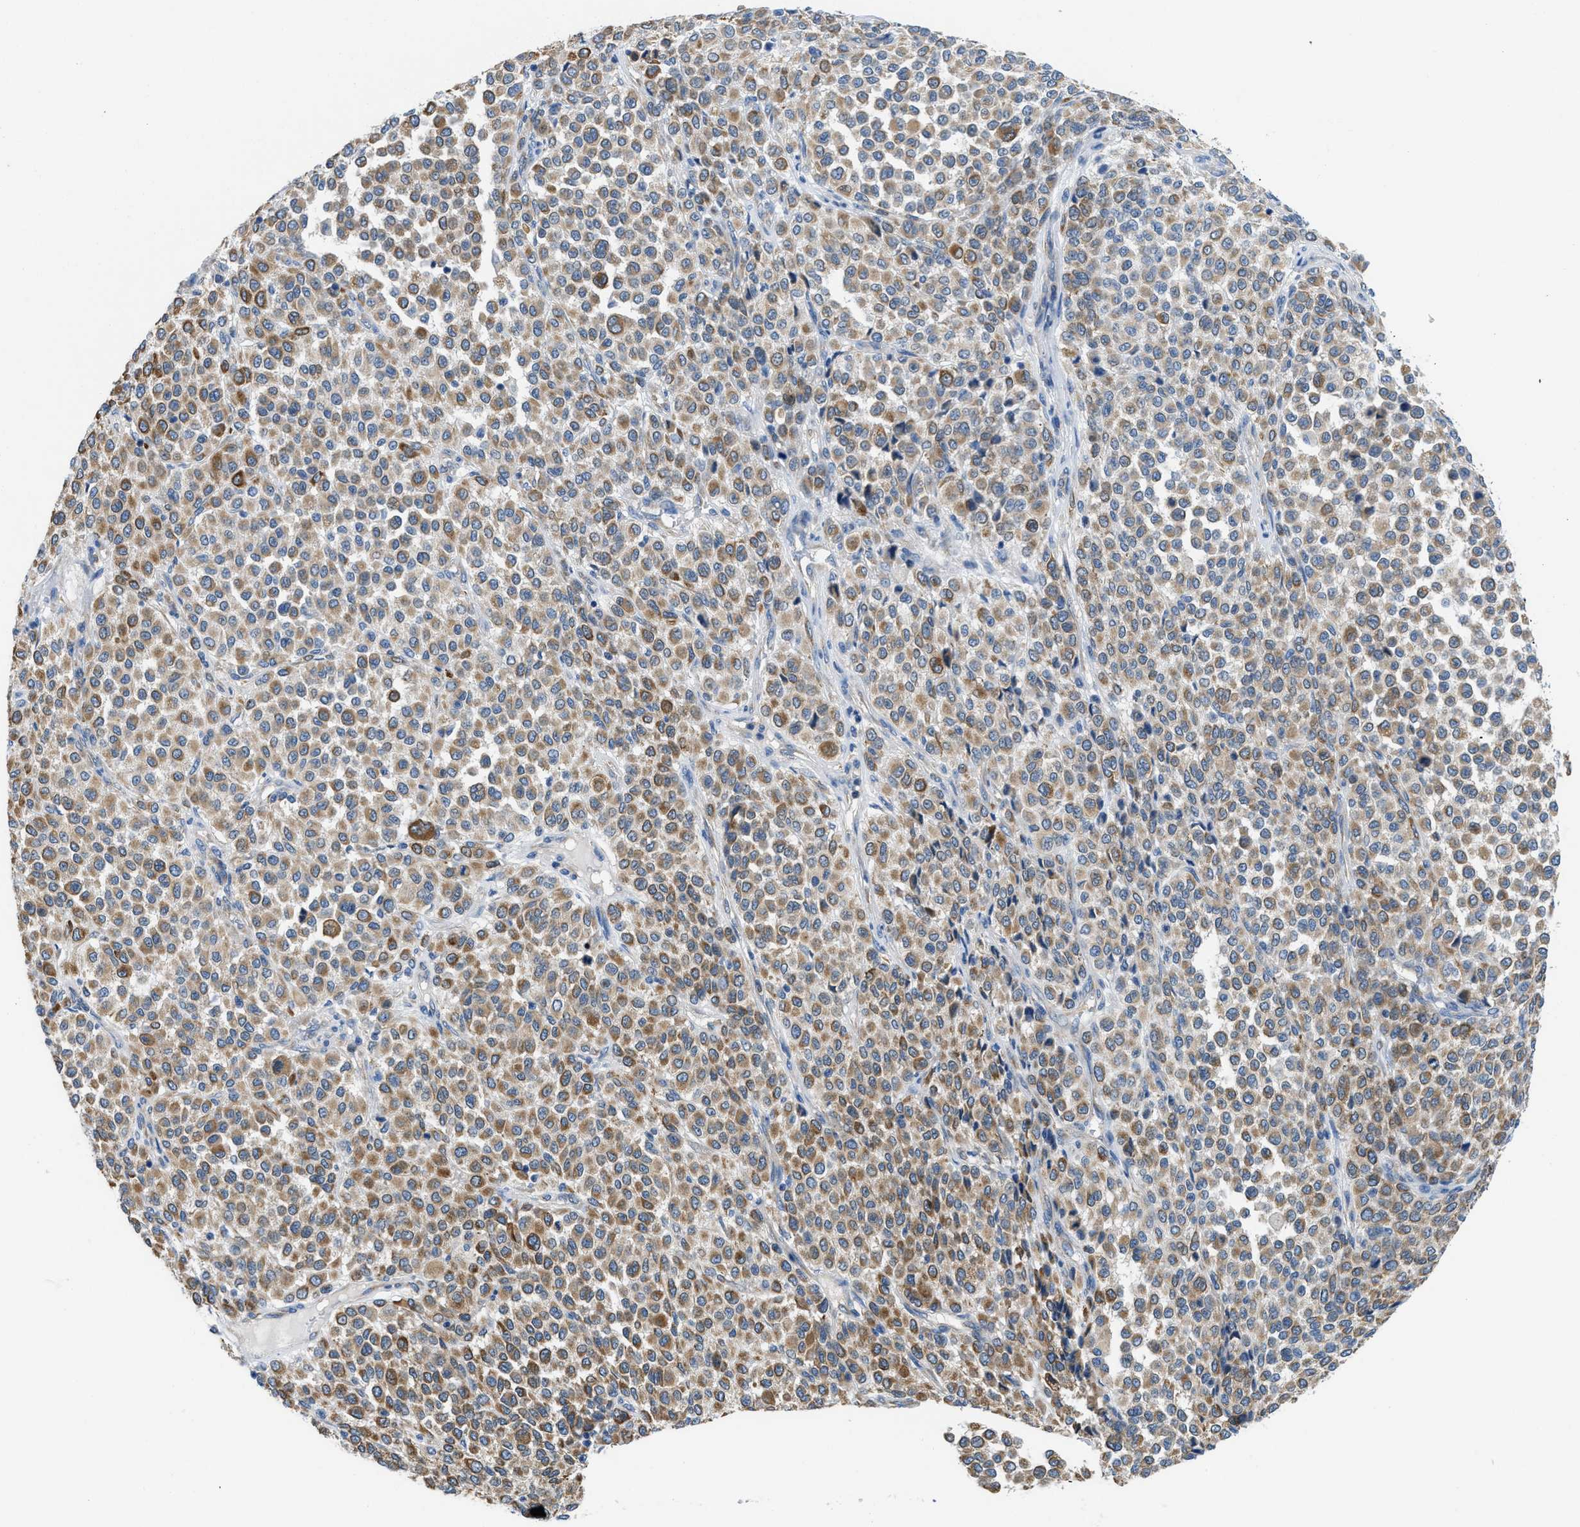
{"staining": {"intensity": "moderate", "quantity": ">75%", "location": "cytoplasmic/membranous"}, "tissue": "melanoma", "cell_type": "Tumor cells", "image_type": "cancer", "snomed": [{"axis": "morphology", "description": "Malignant melanoma, Metastatic site"}, {"axis": "topography", "description": "Pancreas"}], "caption": "Protein expression analysis of malignant melanoma (metastatic site) displays moderate cytoplasmic/membranous positivity in approximately >75% of tumor cells.", "gene": "BNC2", "patient": {"sex": "female", "age": 30}}